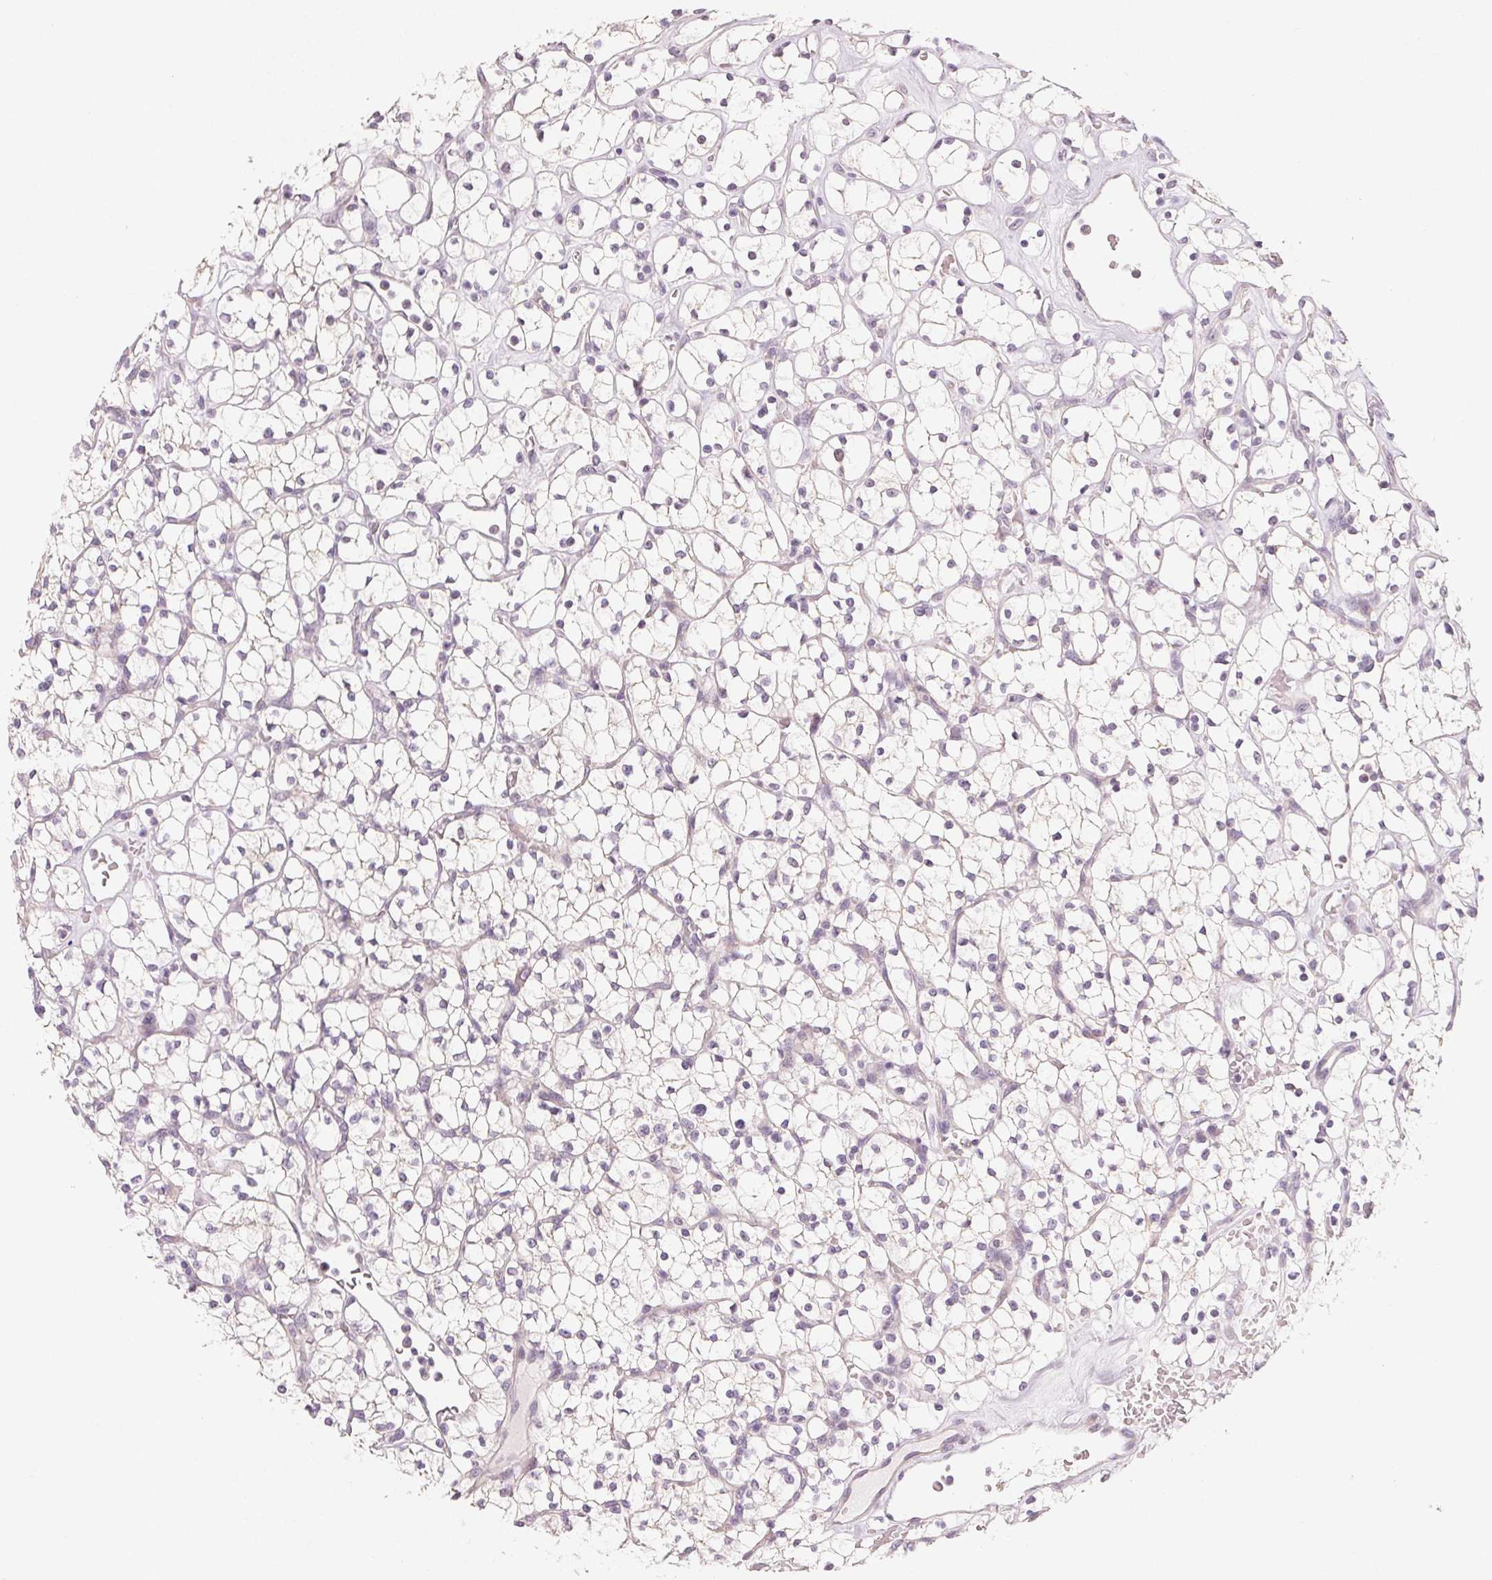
{"staining": {"intensity": "negative", "quantity": "none", "location": "none"}, "tissue": "renal cancer", "cell_type": "Tumor cells", "image_type": "cancer", "snomed": [{"axis": "morphology", "description": "Adenocarcinoma, NOS"}, {"axis": "topography", "description": "Kidney"}], "caption": "Immunohistochemistry image of renal cancer stained for a protein (brown), which exhibits no expression in tumor cells.", "gene": "MYBL1", "patient": {"sex": "female", "age": 64}}